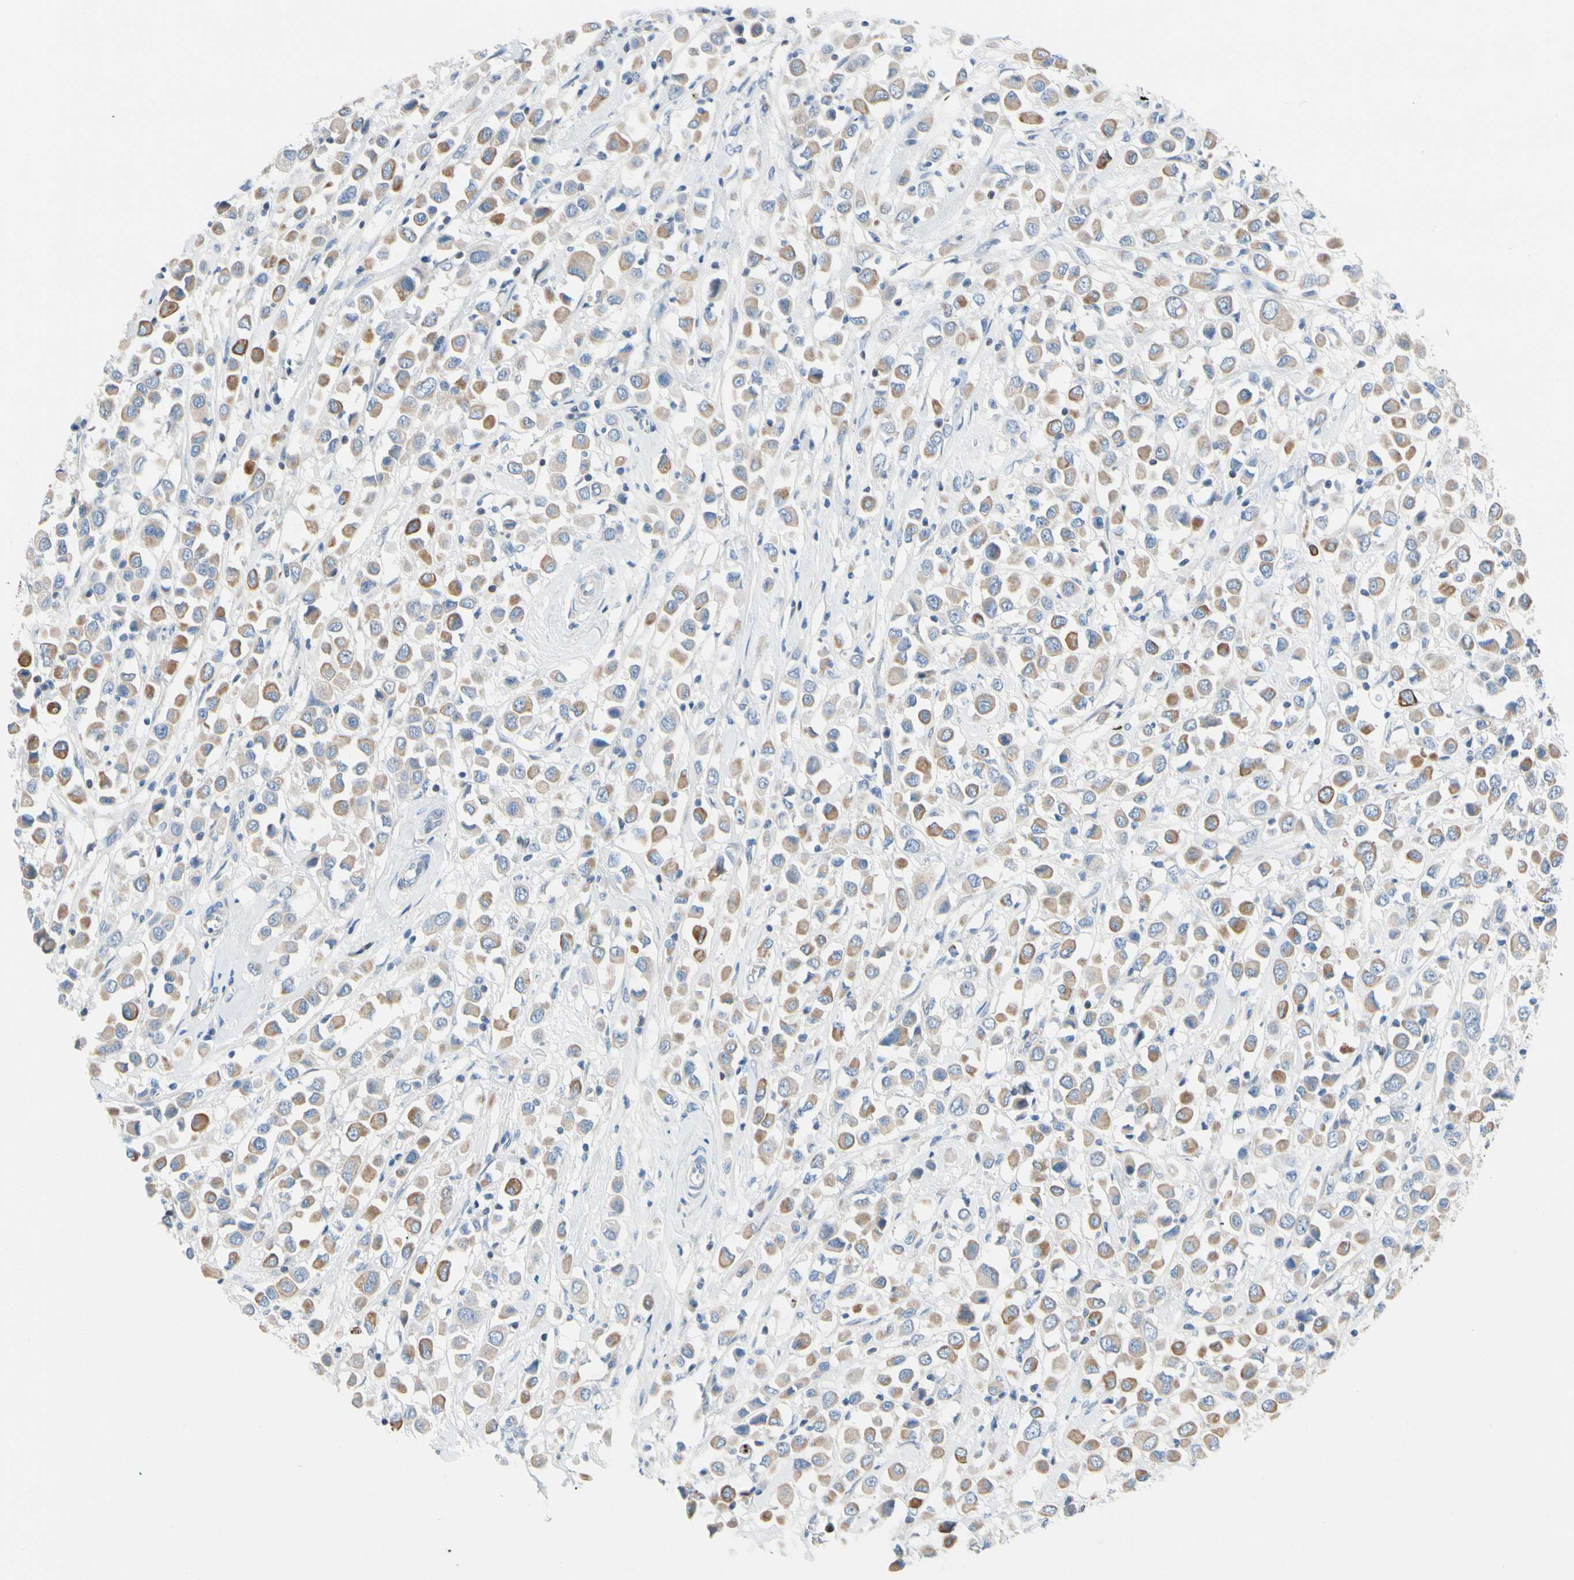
{"staining": {"intensity": "weak", "quantity": ">75%", "location": "cytoplasmic/membranous"}, "tissue": "breast cancer", "cell_type": "Tumor cells", "image_type": "cancer", "snomed": [{"axis": "morphology", "description": "Duct carcinoma"}, {"axis": "topography", "description": "Breast"}], "caption": "IHC of human breast intraductal carcinoma displays low levels of weak cytoplasmic/membranous staining in approximately >75% of tumor cells. (Brightfield microscopy of DAB IHC at high magnification).", "gene": "ZNF132", "patient": {"sex": "female", "age": 61}}